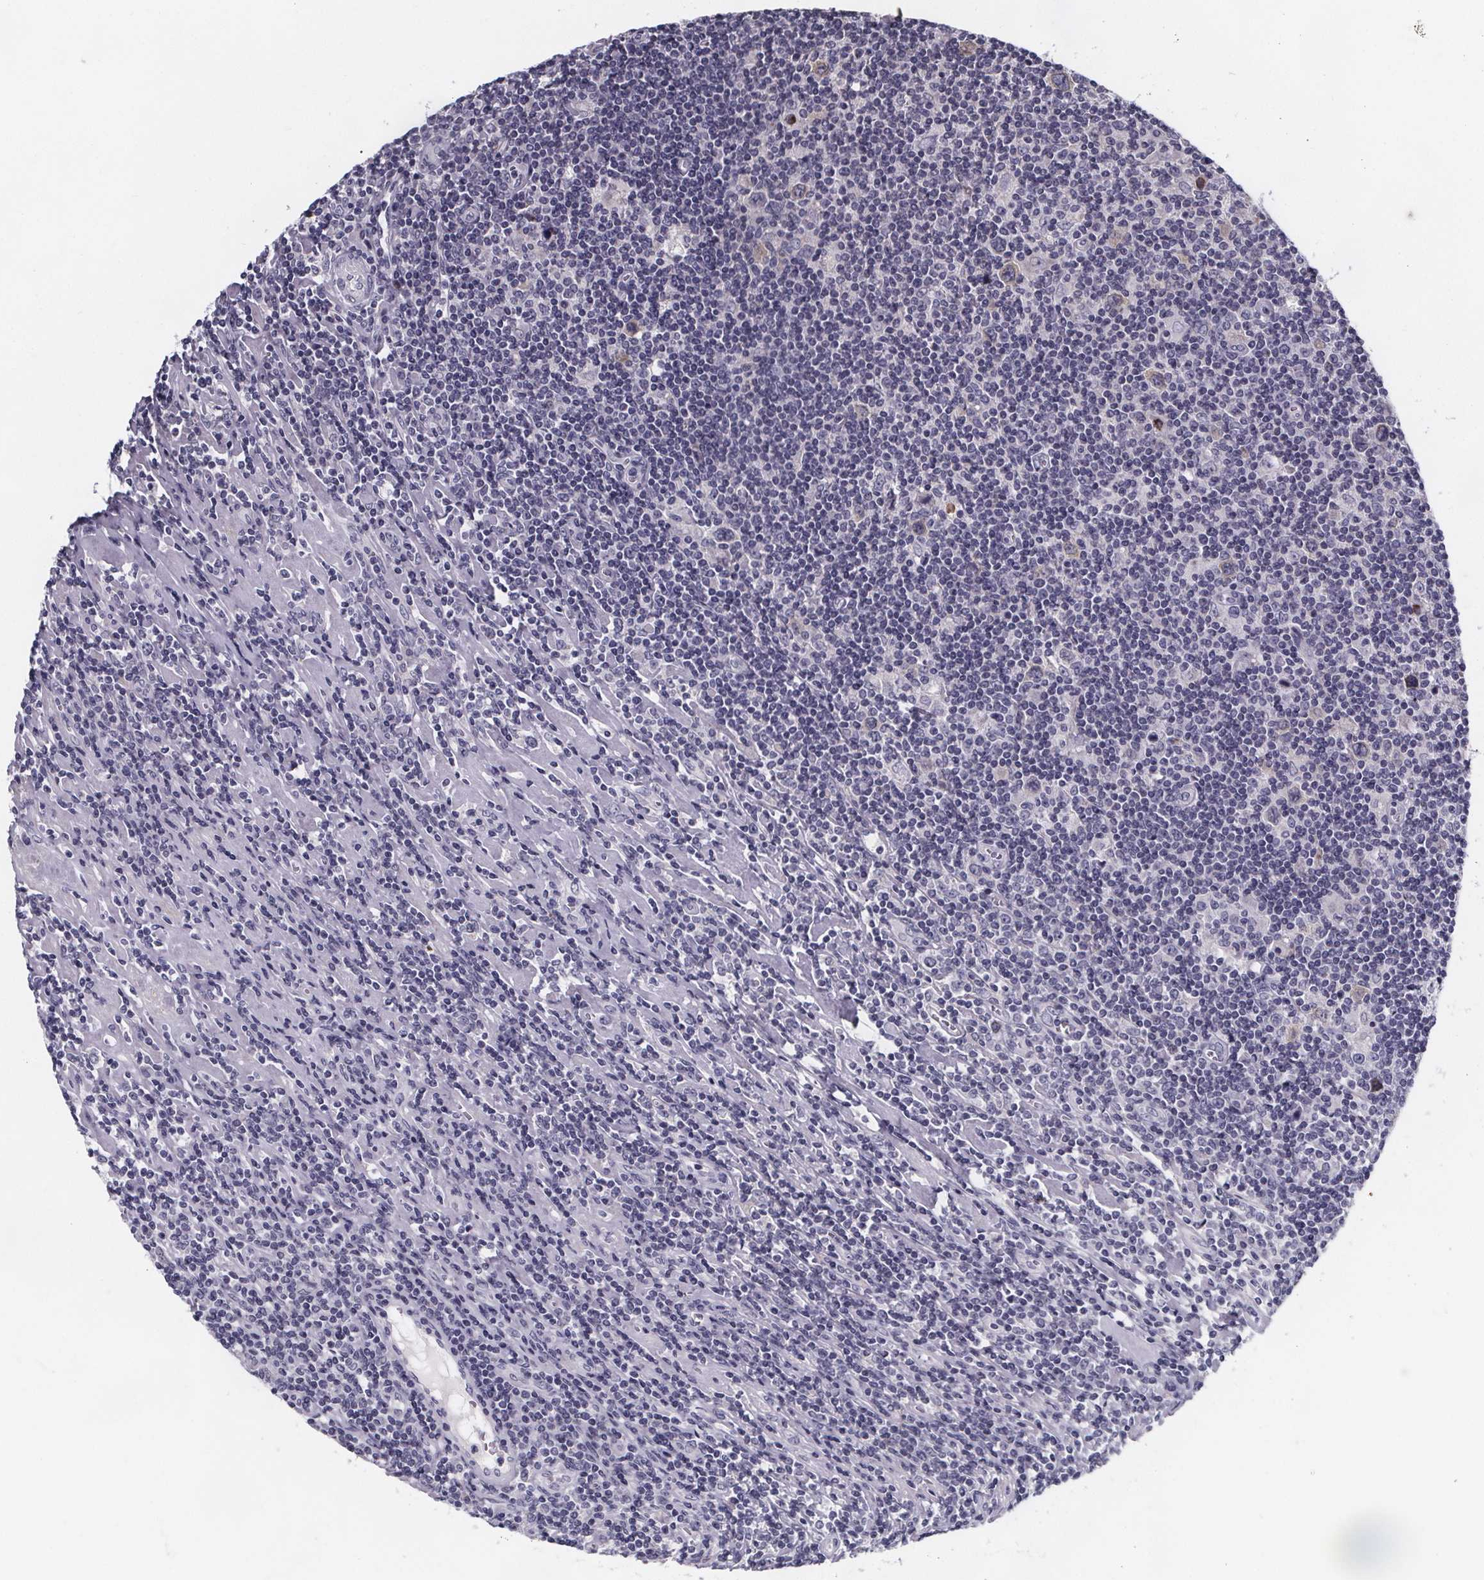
{"staining": {"intensity": "negative", "quantity": "none", "location": "none"}, "tissue": "lymphoma", "cell_type": "Tumor cells", "image_type": "cancer", "snomed": [{"axis": "morphology", "description": "Hodgkin's disease, NOS"}, {"axis": "topography", "description": "Lymph node"}], "caption": "This photomicrograph is of Hodgkin's disease stained with immunohistochemistry (IHC) to label a protein in brown with the nuclei are counter-stained blue. There is no staining in tumor cells.", "gene": "PAH", "patient": {"sex": "male", "age": 40}}